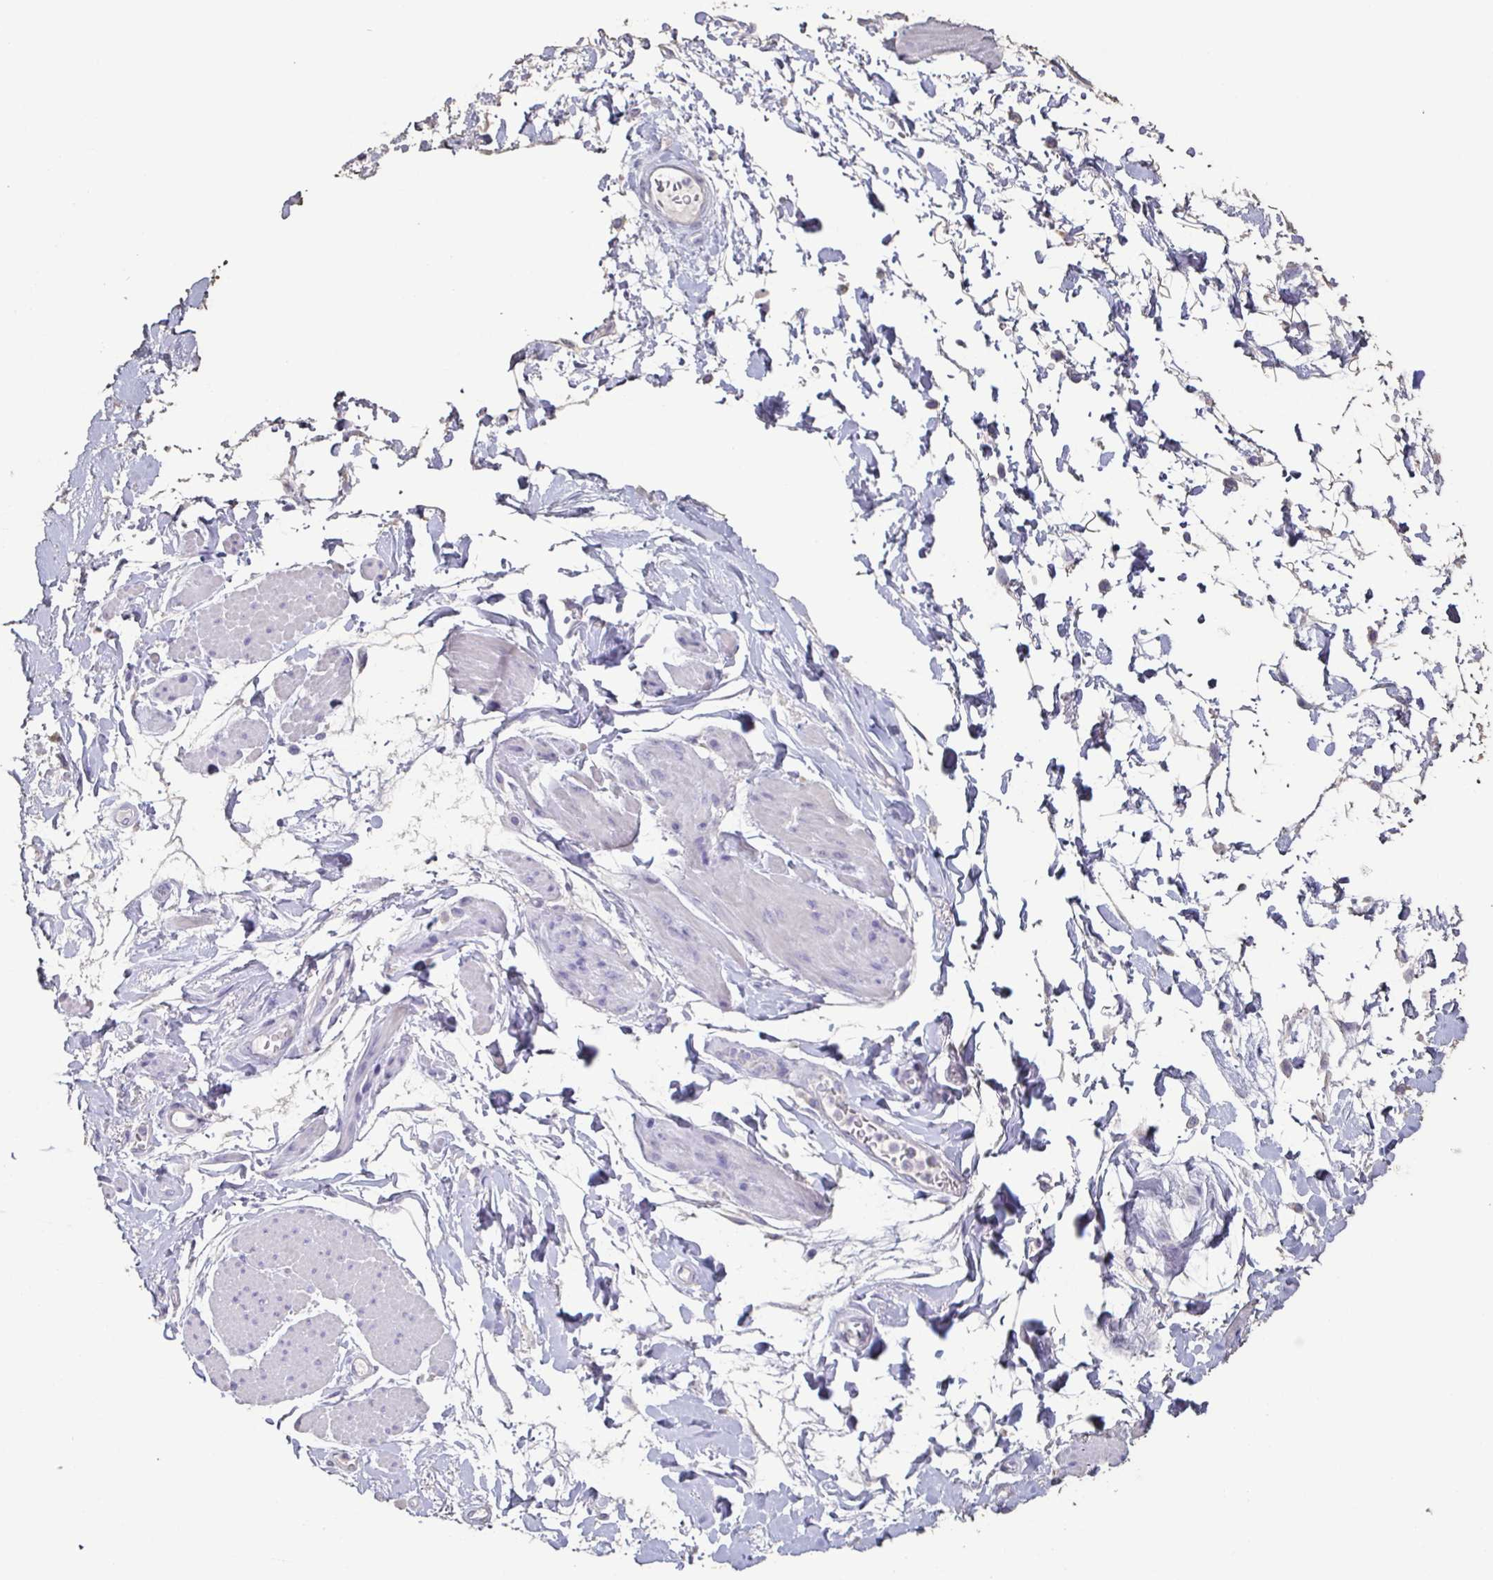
{"staining": {"intensity": "negative", "quantity": "none", "location": "none"}, "tissue": "adipose tissue", "cell_type": "Adipocytes", "image_type": "normal", "snomed": [{"axis": "morphology", "description": "Normal tissue, NOS"}, {"axis": "topography", "description": "Urinary bladder"}, {"axis": "topography", "description": "Peripheral nerve tissue"}], "caption": "Immunohistochemistry micrograph of unremarkable adipose tissue: adipose tissue stained with DAB (3,3'-diaminobenzidine) reveals no significant protein expression in adipocytes. (DAB (3,3'-diaminobenzidine) immunohistochemistry (IHC), high magnification).", "gene": "BPIFA2", "patient": {"sex": "female", "age": 60}}